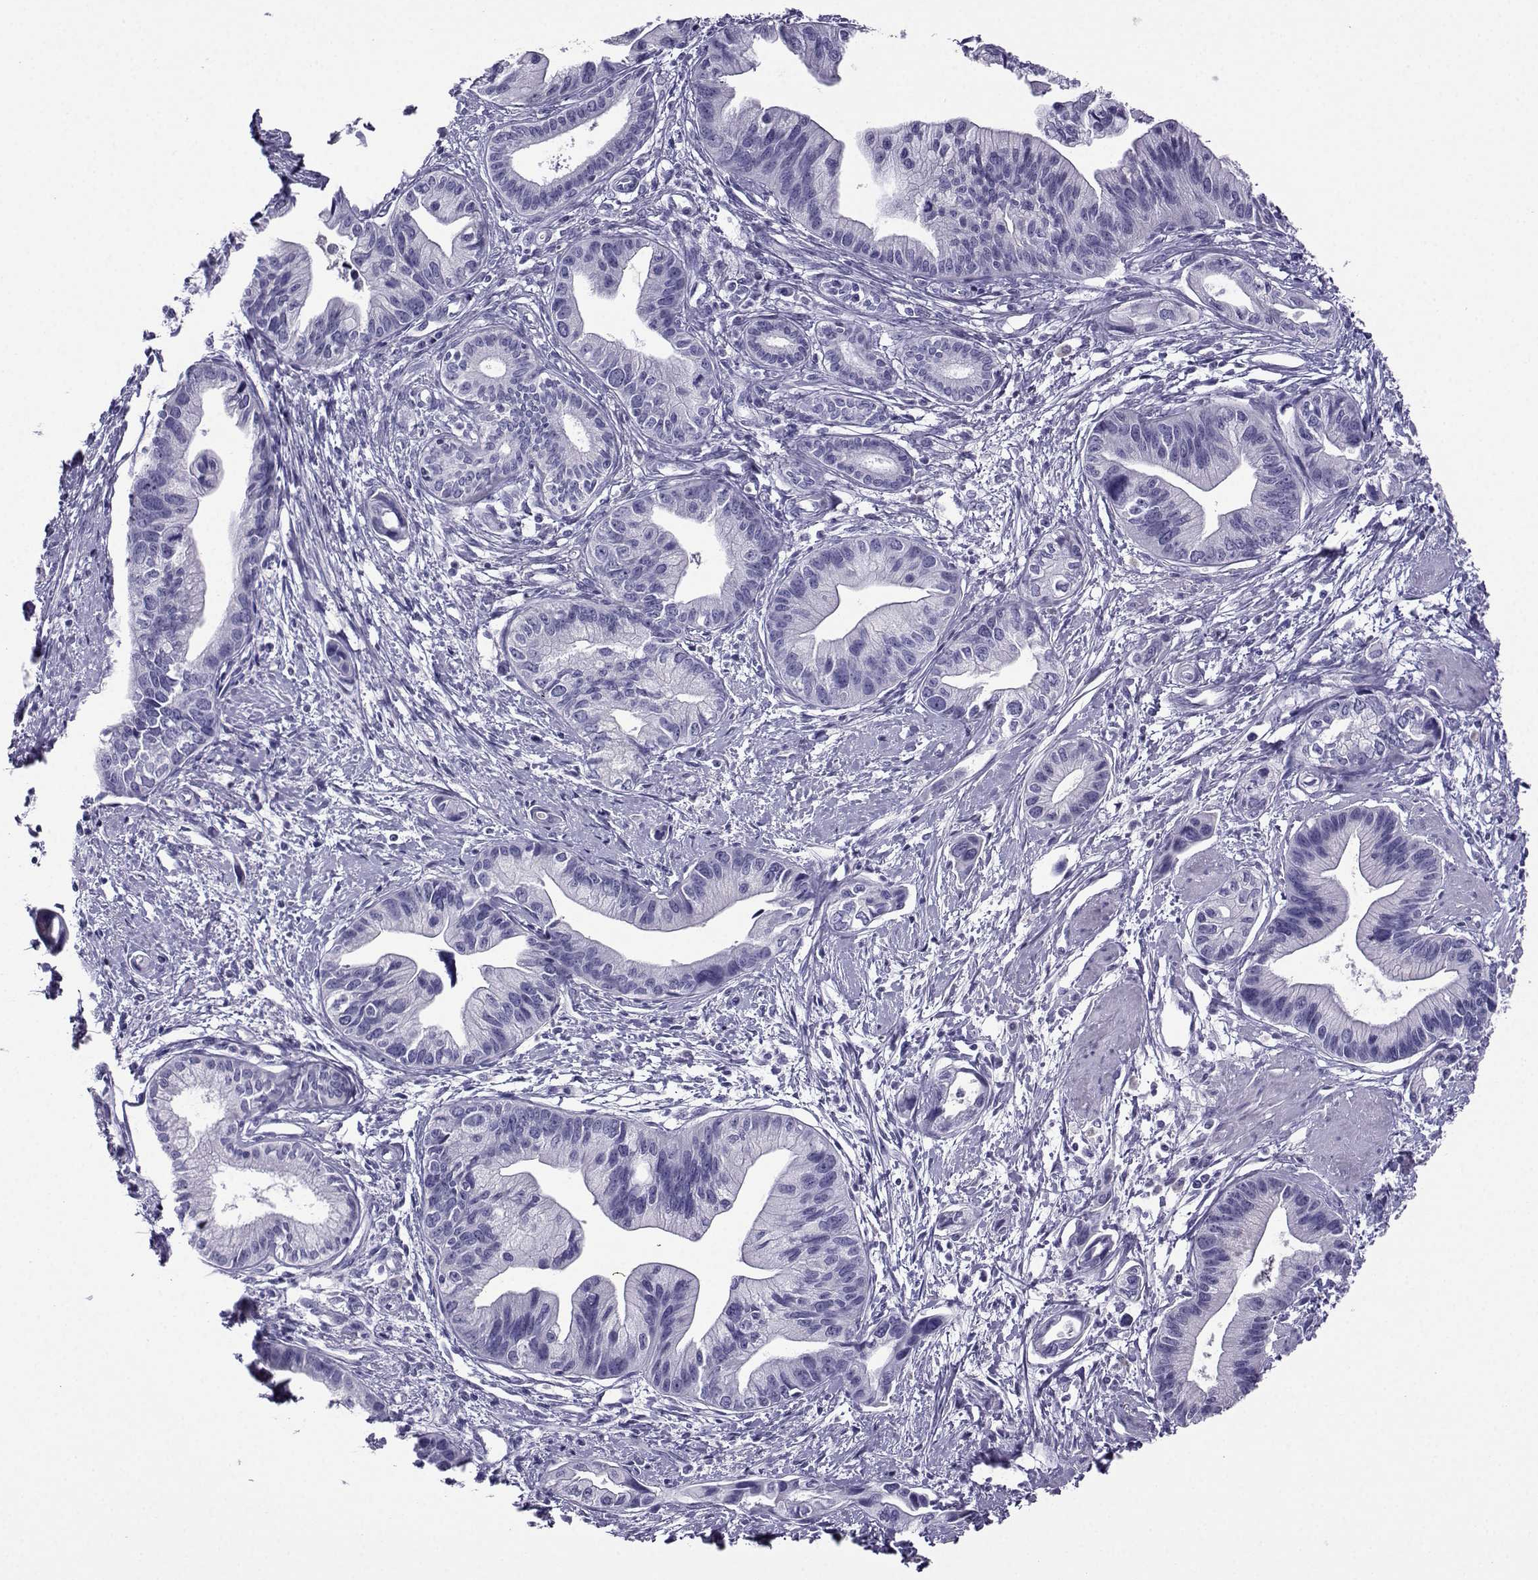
{"staining": {"intensity": "negative", "quantity": "none", "location": "none"}, "tissue": "pancreatic cancer", "cell_type": "Tumor cells", "image_type": "cancer", "snomed": [{"axis": "morphology", "description": "Adenocarcinoma, NOS"}, {"axis": "topography", "description": "Pancreas"}], "caption": "Adenocarcinoma (pancreatic) was stained to show a protein in brown. There is no significant staining in tumor cells. (Brightfield microscopy of DAB (3,3'-diaminobenzidine) IHC at high magnification).", "gene": "CRYBB1", "patient": {"sex": "female", "age": 61}}